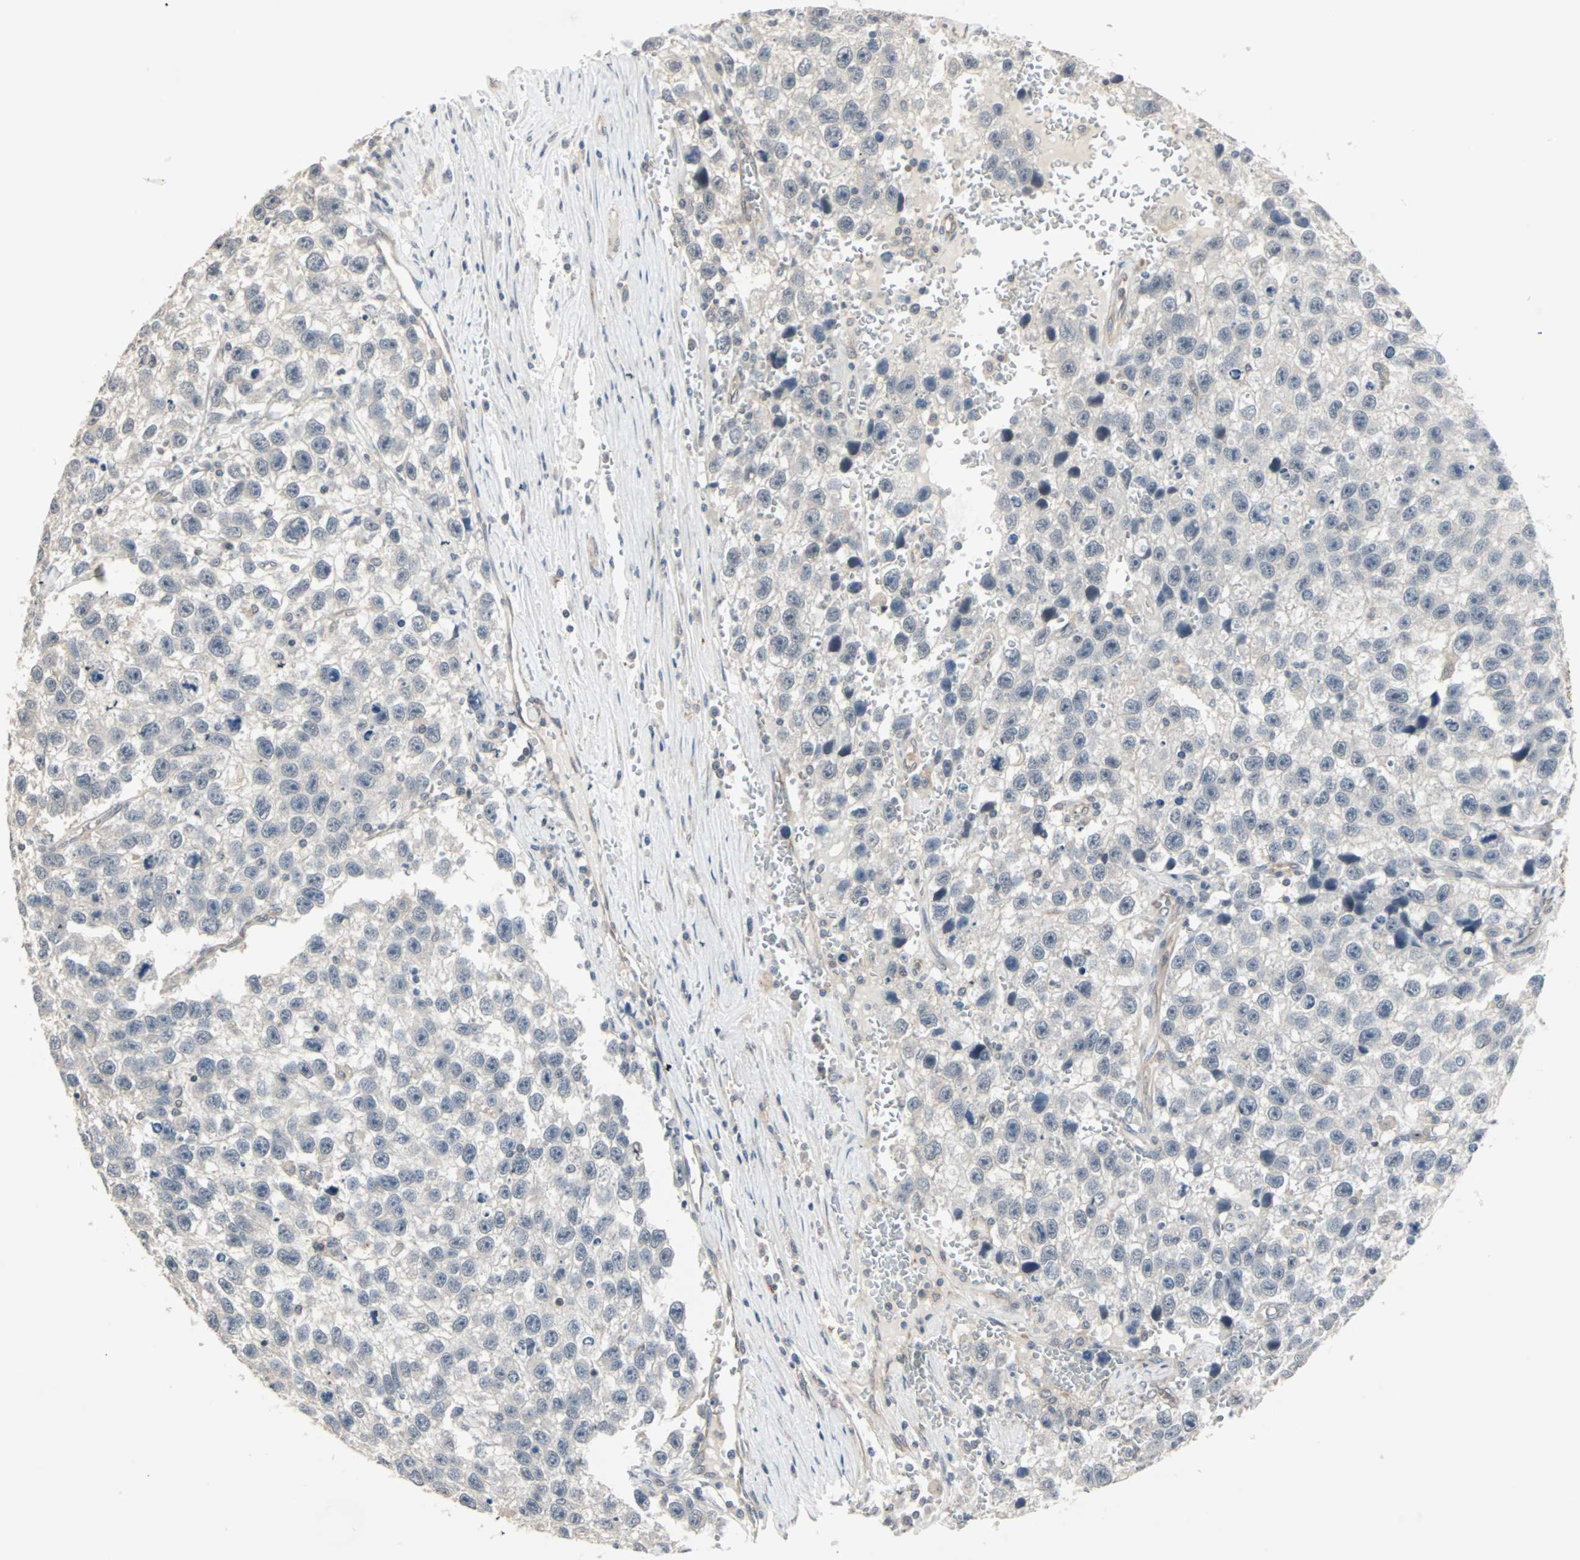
{"staining": {"intensity": "negative", "quantity": "none", "location": "none"}, "tissue": "testis cancer", "cell_type": "Tumor cells", "image_type": "cancer", "snomed": [{"axis": "morphology", "description": "Seminoma, NOS"}, {"axis": "topography", "description": "Testis"}], "caption": "Immunohistochemistry (IHC) of seminoma (testis) exhibits no positivity in tumor cells.", "gene": "ZFP36", "patient": {"sex": "male", "age": 33}}